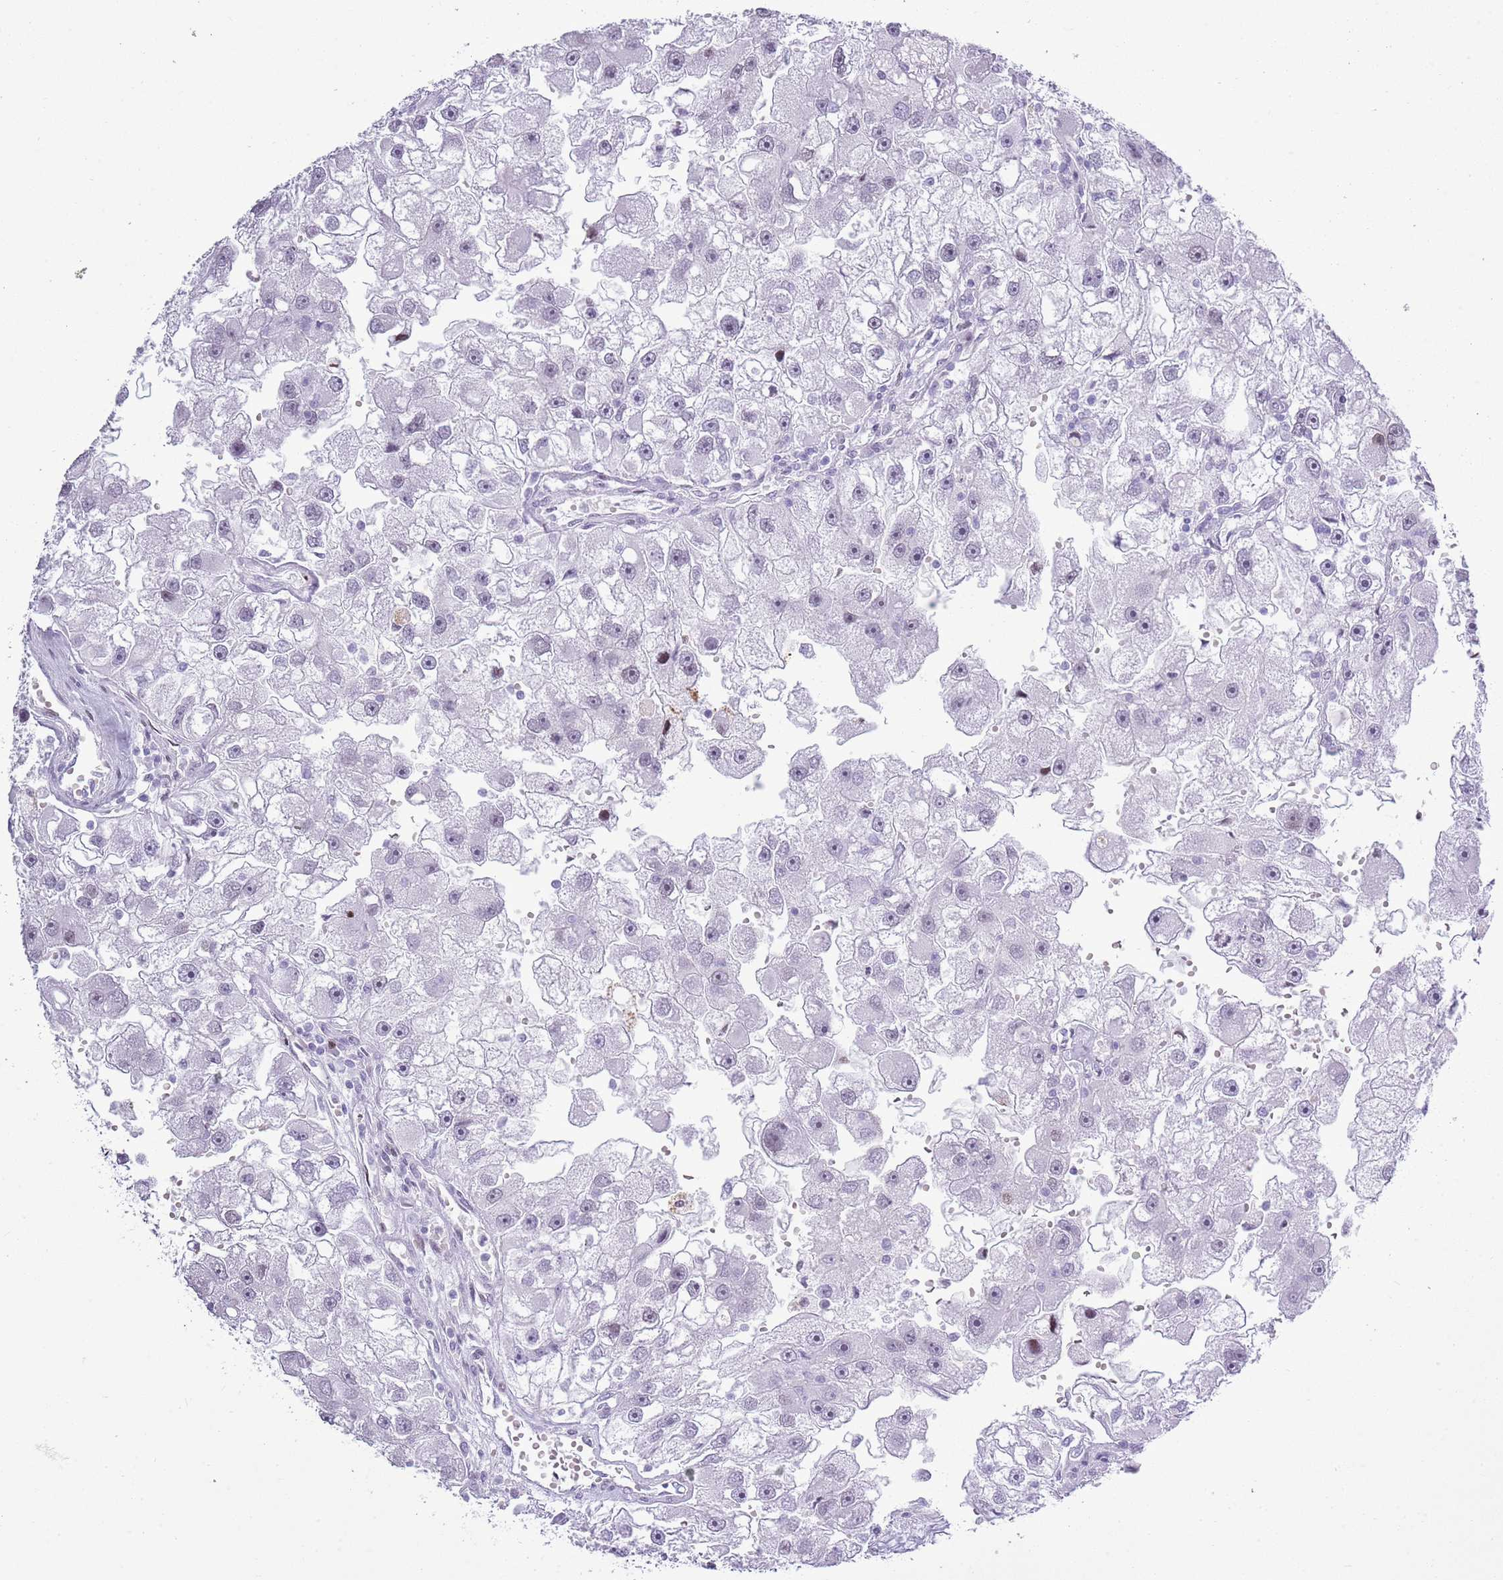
{"staining": {"intensity": "negative", "quantity": "none", "location": "none"}, "tissue": "renal cancer", "cell_type": "Tumor cells", "image_type": "cancer", "snomed": [{"axis": "morphology", "description": "Adenocarcinoma, NOS"}, {"axis": "topography", "description": "Kidney"}], "caption": "DAB (3,3'-diaminobenzidine) immunohistochemical staining of human renal adenocarcinoma demonstrates no significant positivity in tumor cells. (DAB immunohistochemistry (IHC), high magnification).", "gene": "ASIP", "patient": {"sex": "male", "age": 63}}